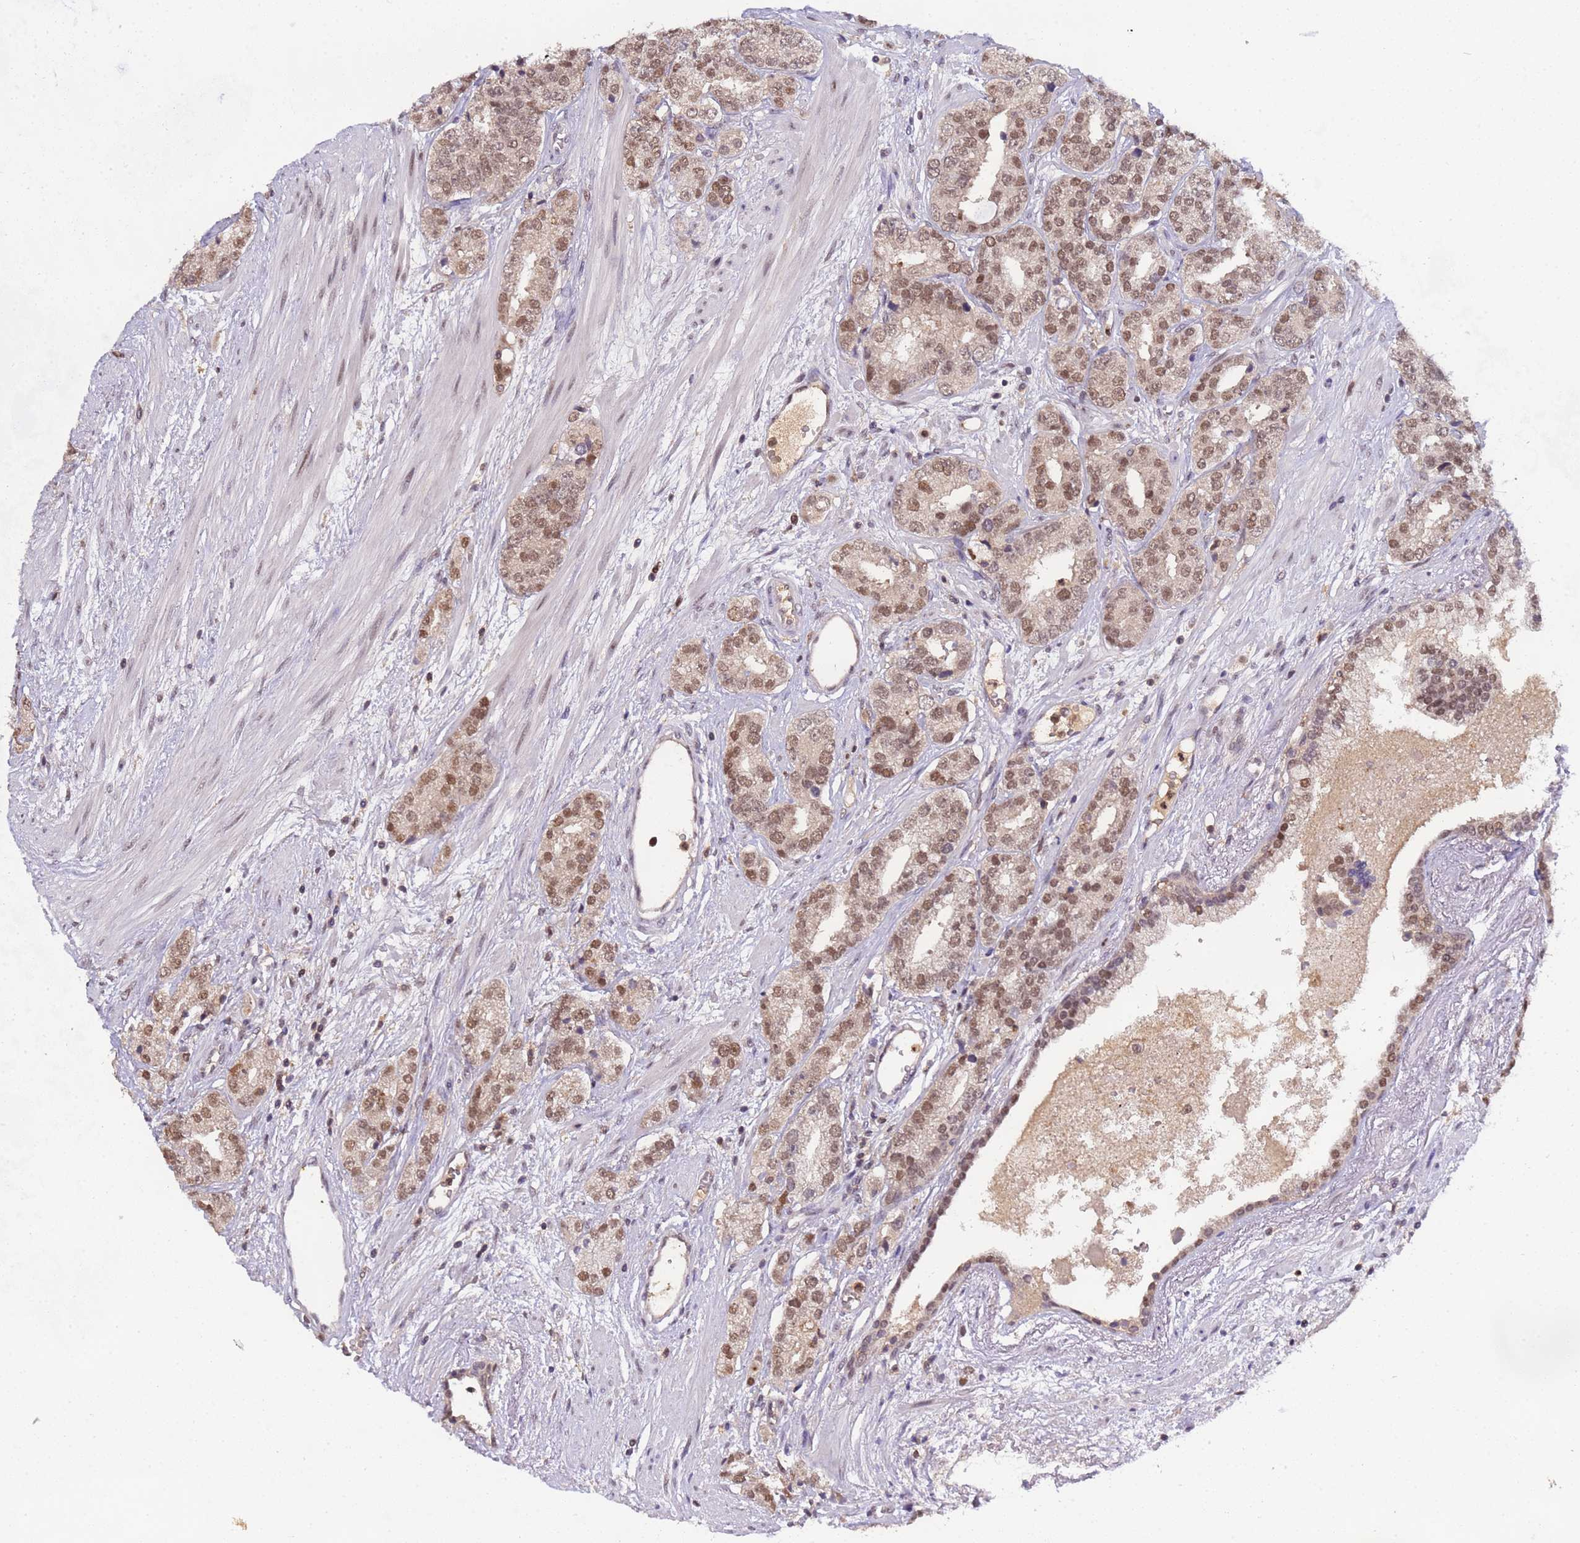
{"staining": {"intensity": "moderate", "quantity": ">75%", "location": "nuclear"}, "tissue": "prostate cancer", "cell_type": "Tumor cells", "image_type": "cancer", "snomed": [{"axis": "morphology", "description": "Adenocarcinoma, High grade"}, {"axis": "topography", "description": "Prostate"}], "caption": "High-magnification brightfield microscopy of prostate high-grade adenocarcinoma stained with DAB (3,3'-diaminobenzidine) (brown) and counterstained with hematoxylin (blue). tumor cells exhibit moderate nuclear expression is appreciated in approximately>75% of cells.", "gene": "CD53", "patient": {"sex": "male", "age": 71}}